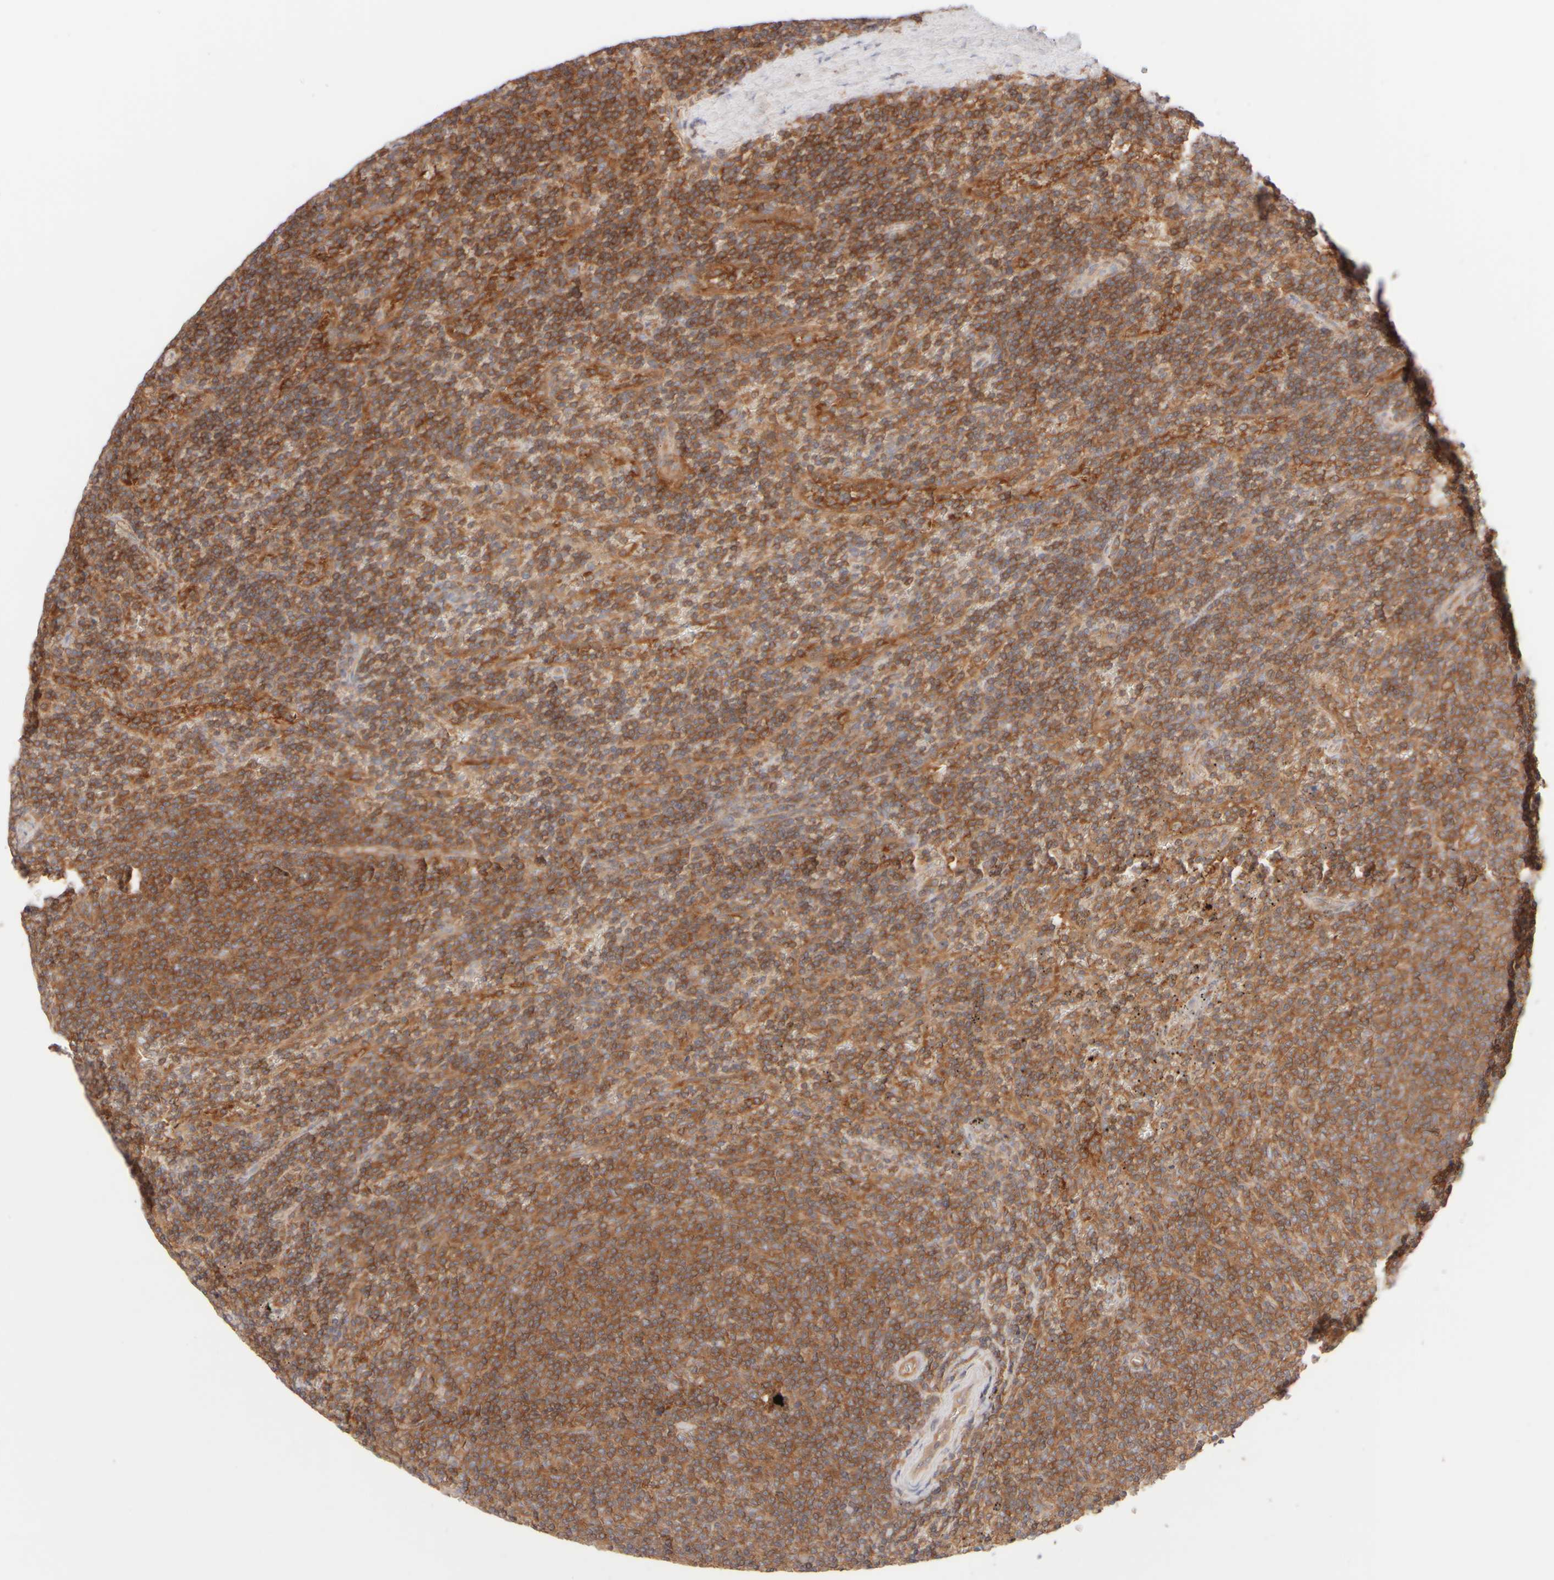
{"staining": {"intensity": "moderate", "quantity": ">75%", "location": "cytoplasmic/membranous"}, "tissue": "lymphoma", "cell_type": "Tumor cells", "image_type": "cancer", "snomed": [{"axis": "morphology", "description": "Malignant lymphoma, non-Hodgkin's type, Low grade"}, {"axis": "topography", "description": "Spleen"}], "caption": "Immunohistochemistry (IHC) photomicrograph of neoplastic tissue: lymphoma stained using immunohistochemistry (IHC) displays medium levels of moderate protein expression localized specifically in the cytoplasmic/membranous of tumor cells, appearing as a cytoplasmic/membranous brown color.", "gene": "RABEP1", "patient": {"sex": "female", "age": 50}}